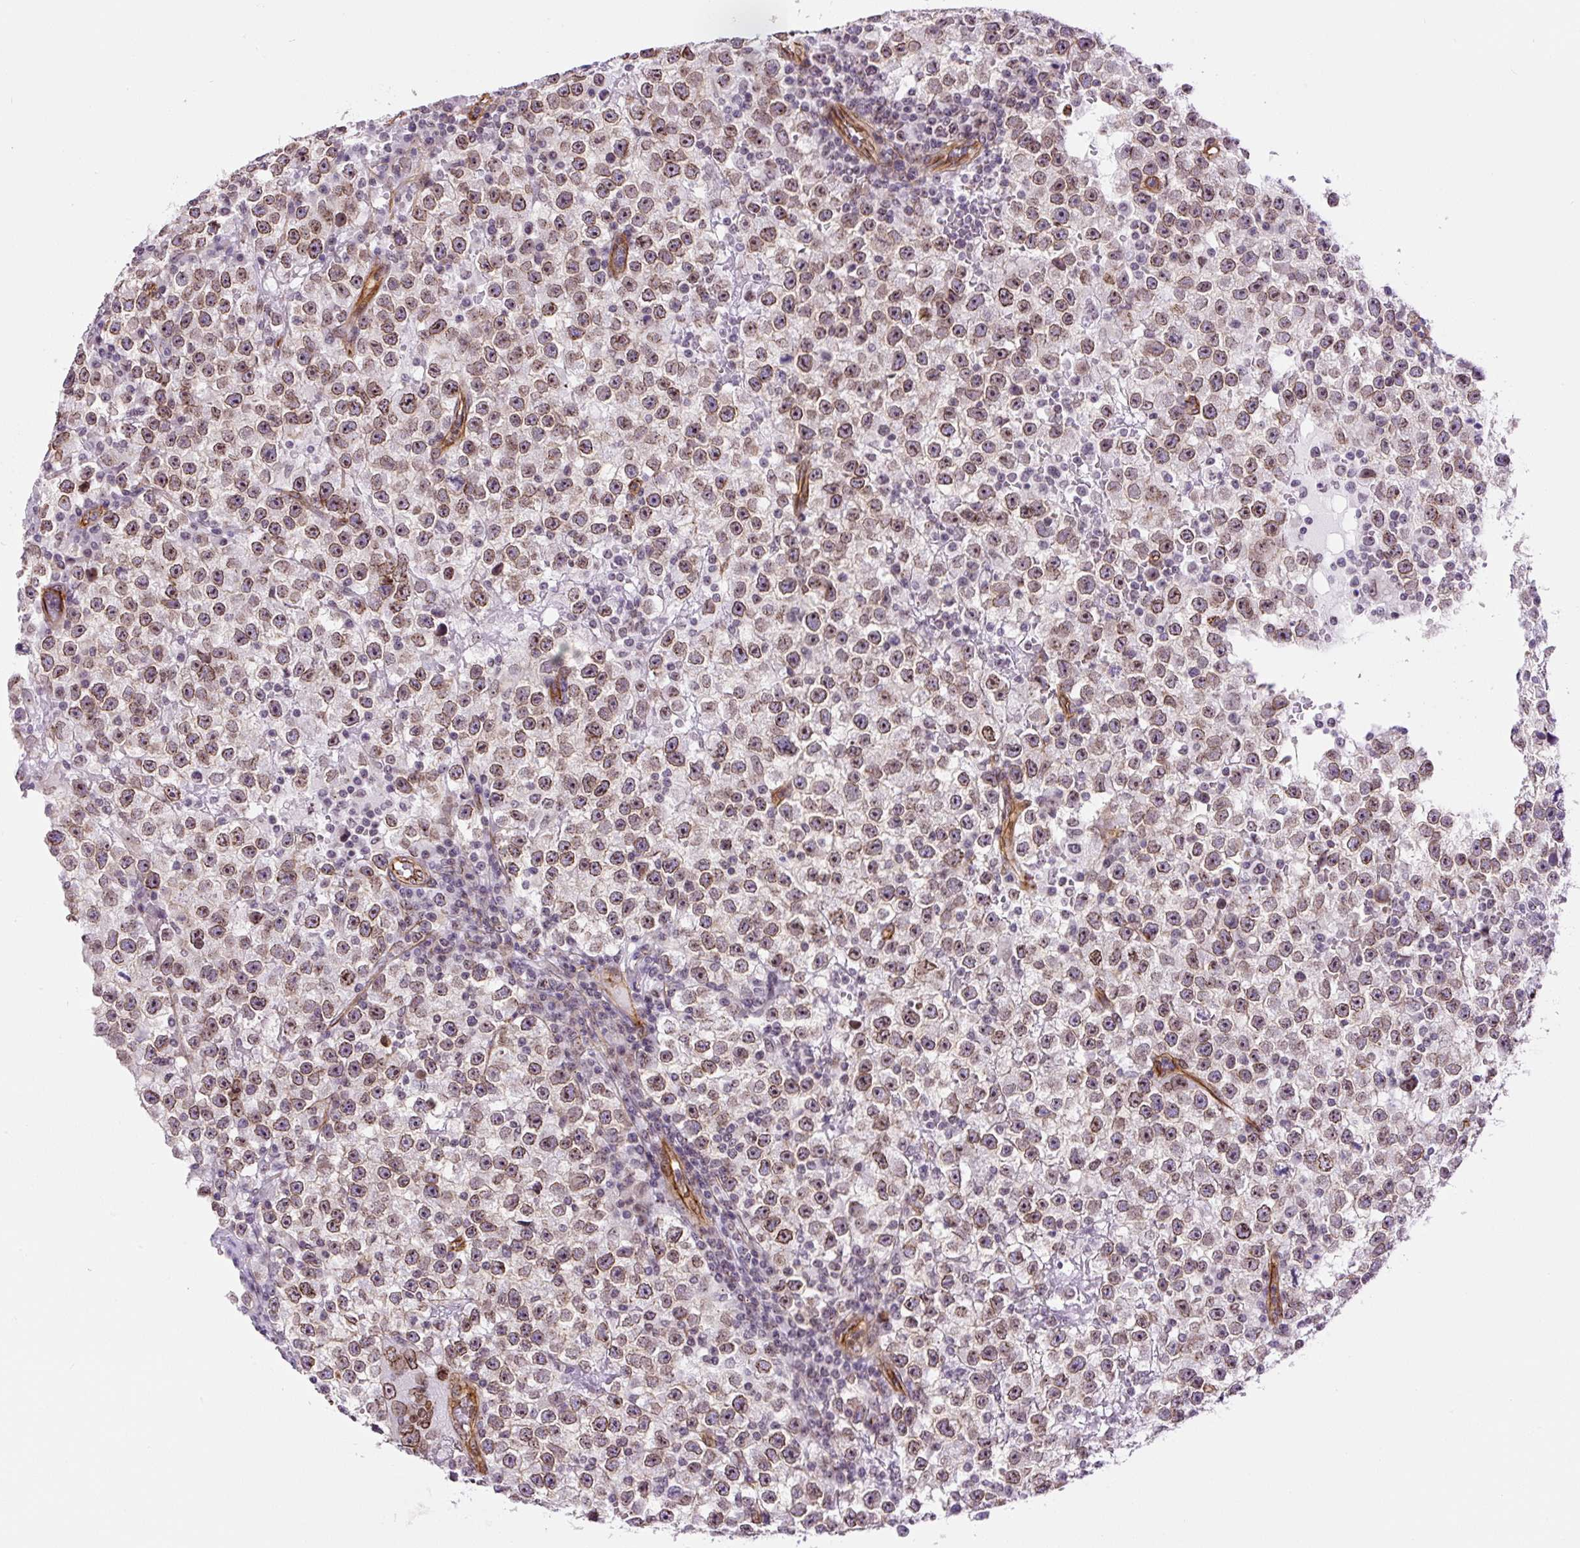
{"staining": {"intensity": "moderate", "quantity": ">75%", "location": "cytoplasmic/membranous,nuclear"}, "tissue": "testis cancer", "cell_type": "Tumor cells", "image_type": "cancer", "snomed": [{"axis": "morphology", "description": "Seminoma, NOS"}, {"axis": "topography", "description": "Testis"}], "caption": "Tumor cells show medium levels of moderate cytoplasmic/membranous and nuclear staining in approximately >75% of cells in human testis cancer.", "gene": "MYO5C", "patient": {"sex": "male", "age": 22}}